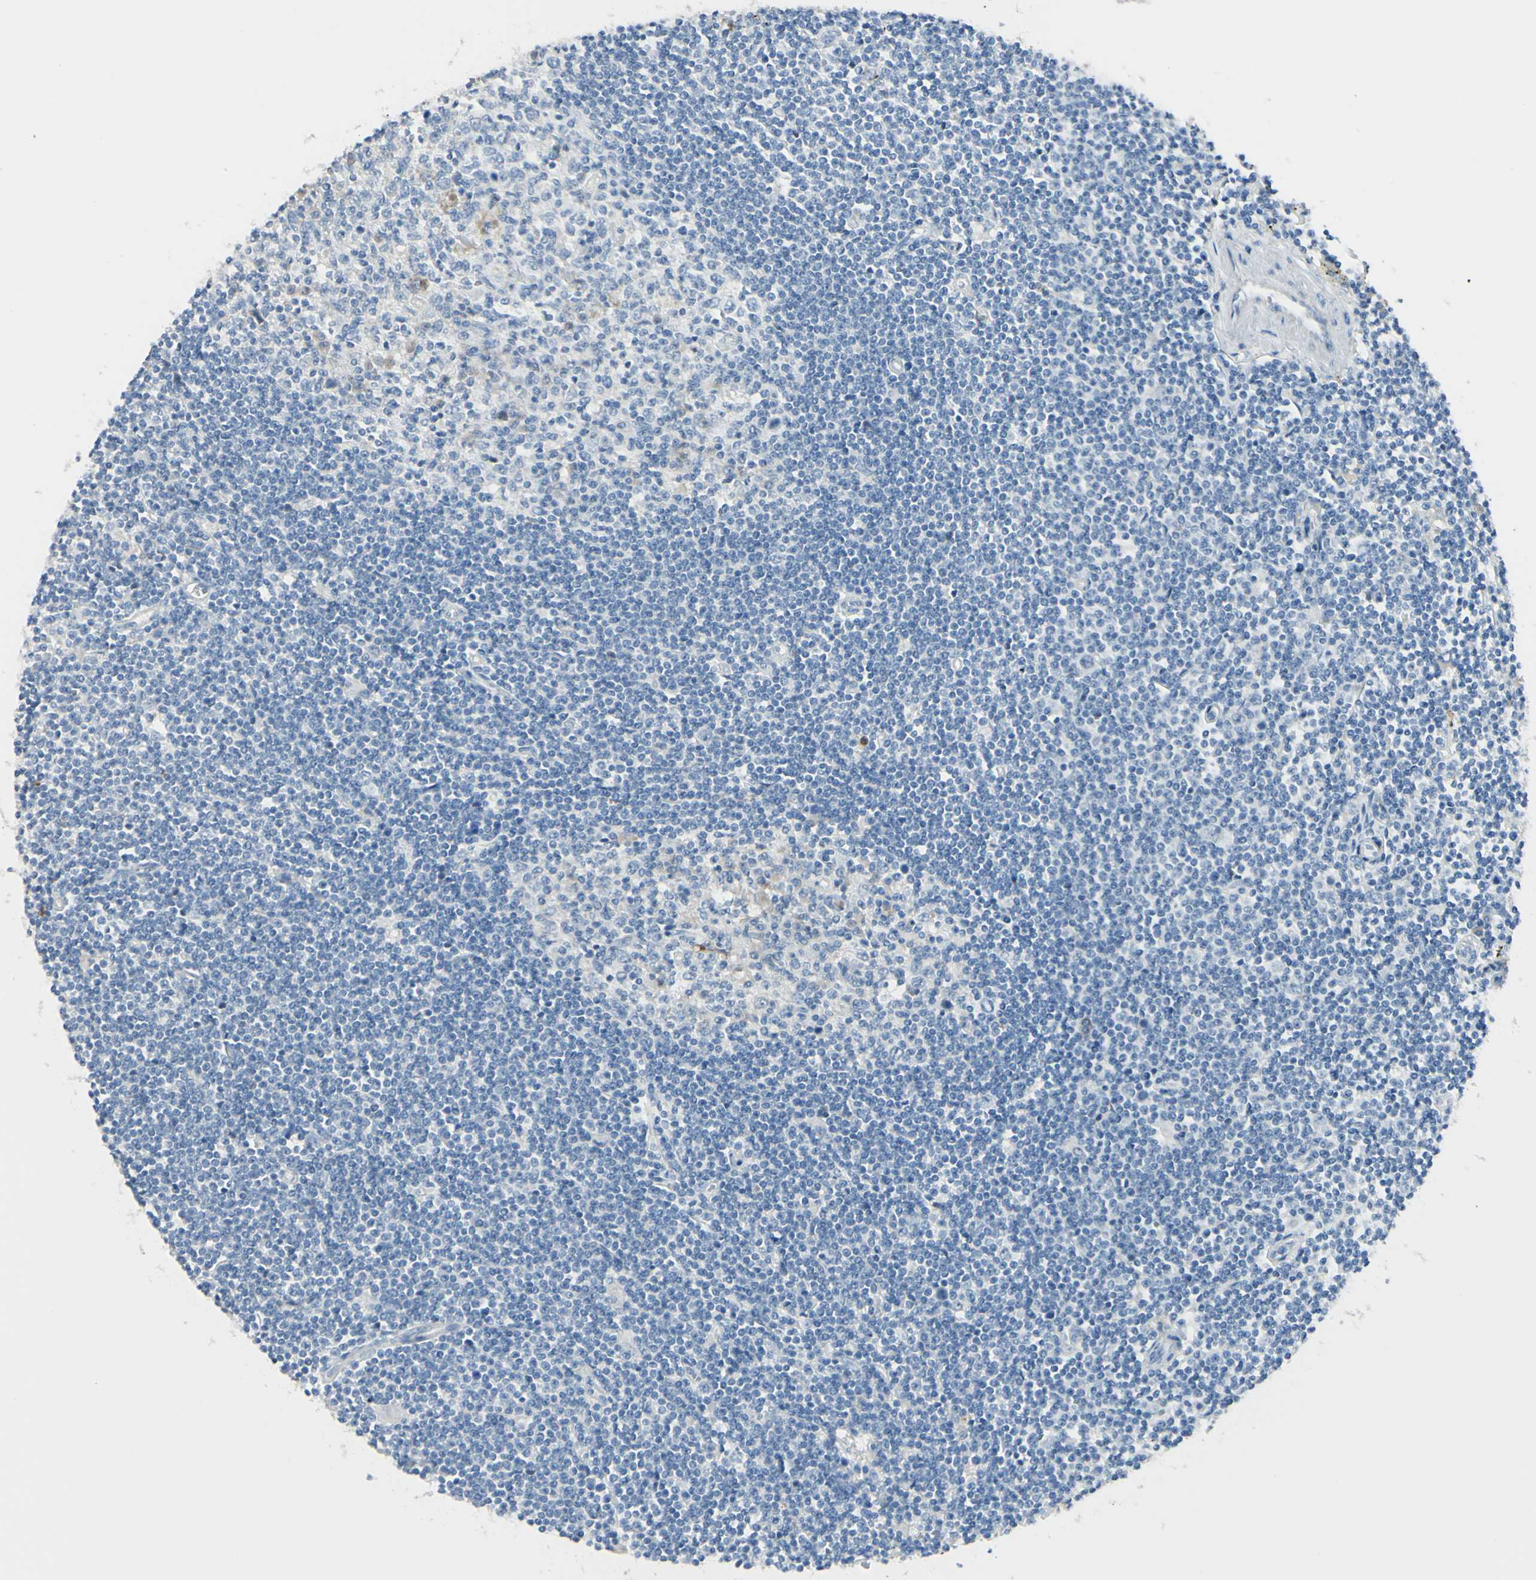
{"staining": {"intensity": "negative", "quantity": "none", "location": "none"}, "tissue": "lymphoma", "cell_type": "Tumor cells", "image_type": "cancer", "snomed": [{"axis": "morphology", "description": "Malignant lymphoma, non-Hodgkin's type, Low grade"}, {"axis": "topography", "description": "Spleen"}], "caption": "A photomicrograph of human malignant lymphoma, non-Hodgkin's type (low-grade) is negative for staining in tumor cells.", "gene": "ZNF557", "patient": {"sex": "male", "age": 76}}